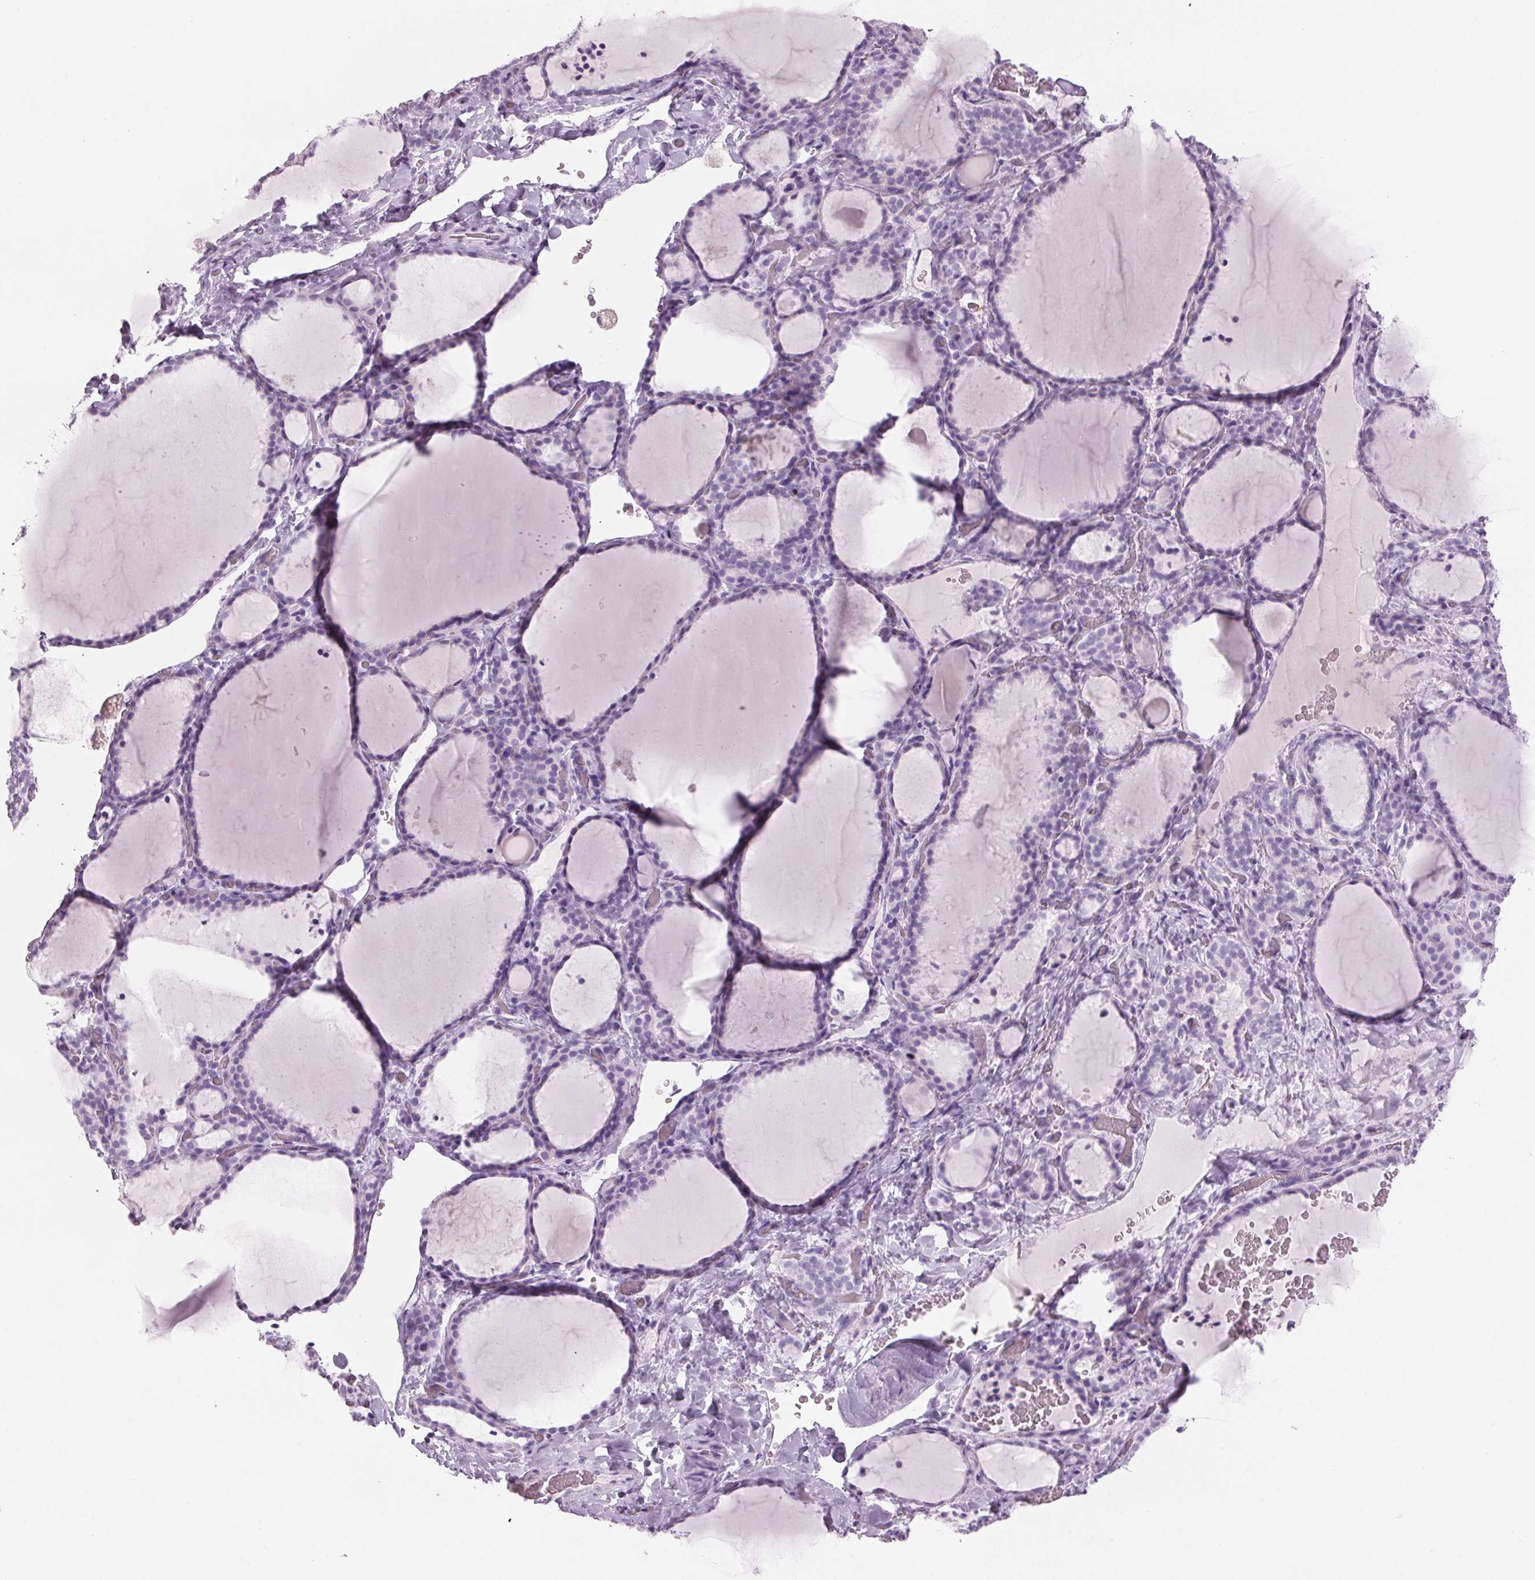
{"staining": {"intensity": "negative", "quantity": "none", "location": "none"}, "tissue": "thyroid gland", "cell_type": "Glandular cells", "image_type": "normal", "snomed": [{"axis": "morphology", "description": "Normal tissue, NOS"}, {"axis": "topography", "description": "Thyroid gland"}], "caption": "IHC histopathology image of normal thyroid gland: human thyroid gland stained with DAB reveals no significant protein positivity in glandular cells.", "gene": "ADAM20", "patient": {"sex": "female", "age": 22}}